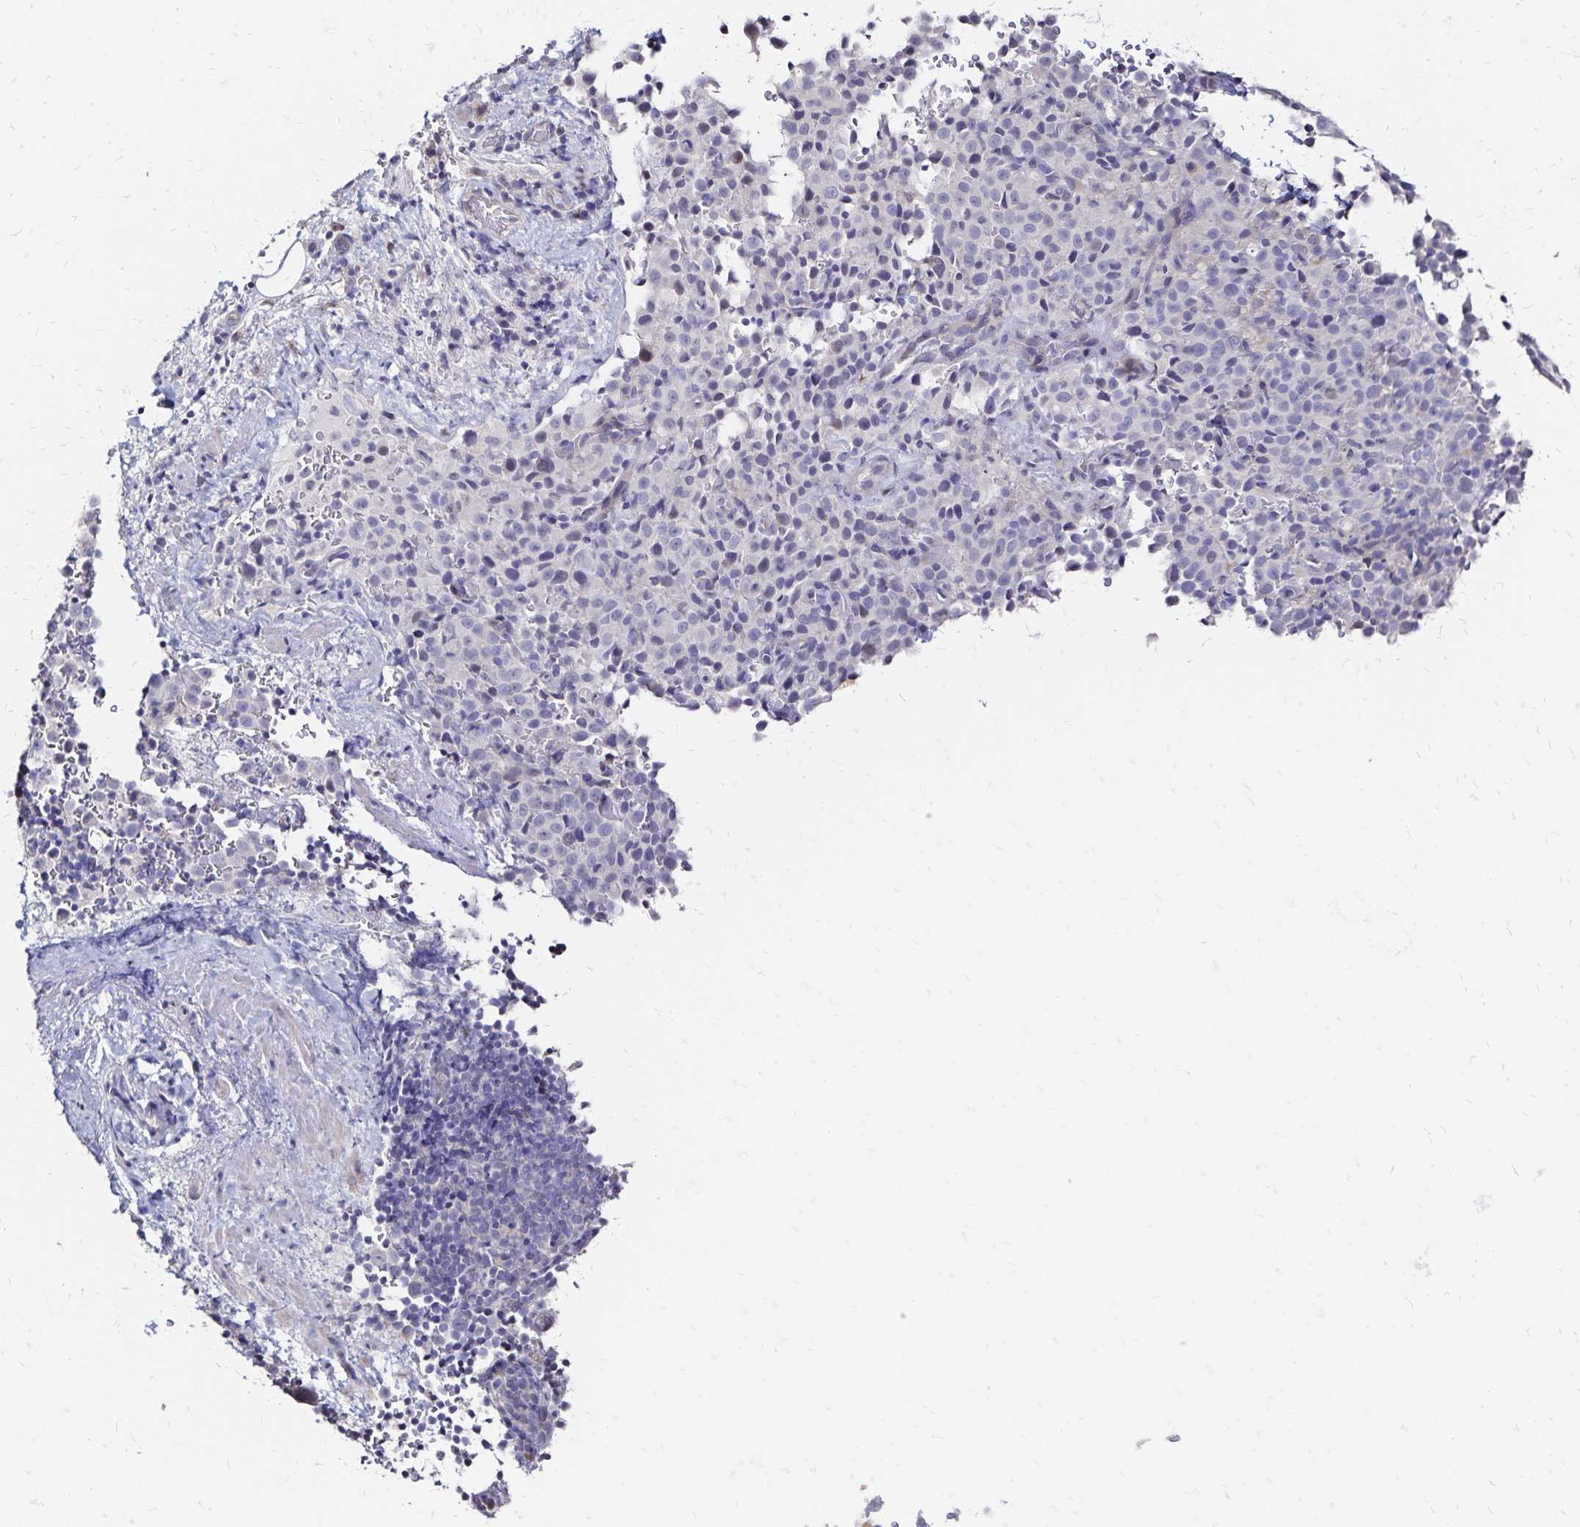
{"staining": {"intensity": "negative", "quantity": "none", "location": "none"}, "tissue": "melanoma", "cell_type": "Tumor cells", "image_type": "cancer", "snomed": [{"axis": "morphology", "description": "Malignant melanoma, Metastatic site"}, {"axis": "topography", "description": "Skin"}, {"axis": "topography", "description": "Lymph node"}], "caption": "Immunohistochemistry (IHC) histopathology image of malignant melanoma (metastatic site) stained for a protein (brown), which reveals no positivity in tumor cells.", "gene": "SLC5A1", "patient": {"sex": "male", "age": 66}}